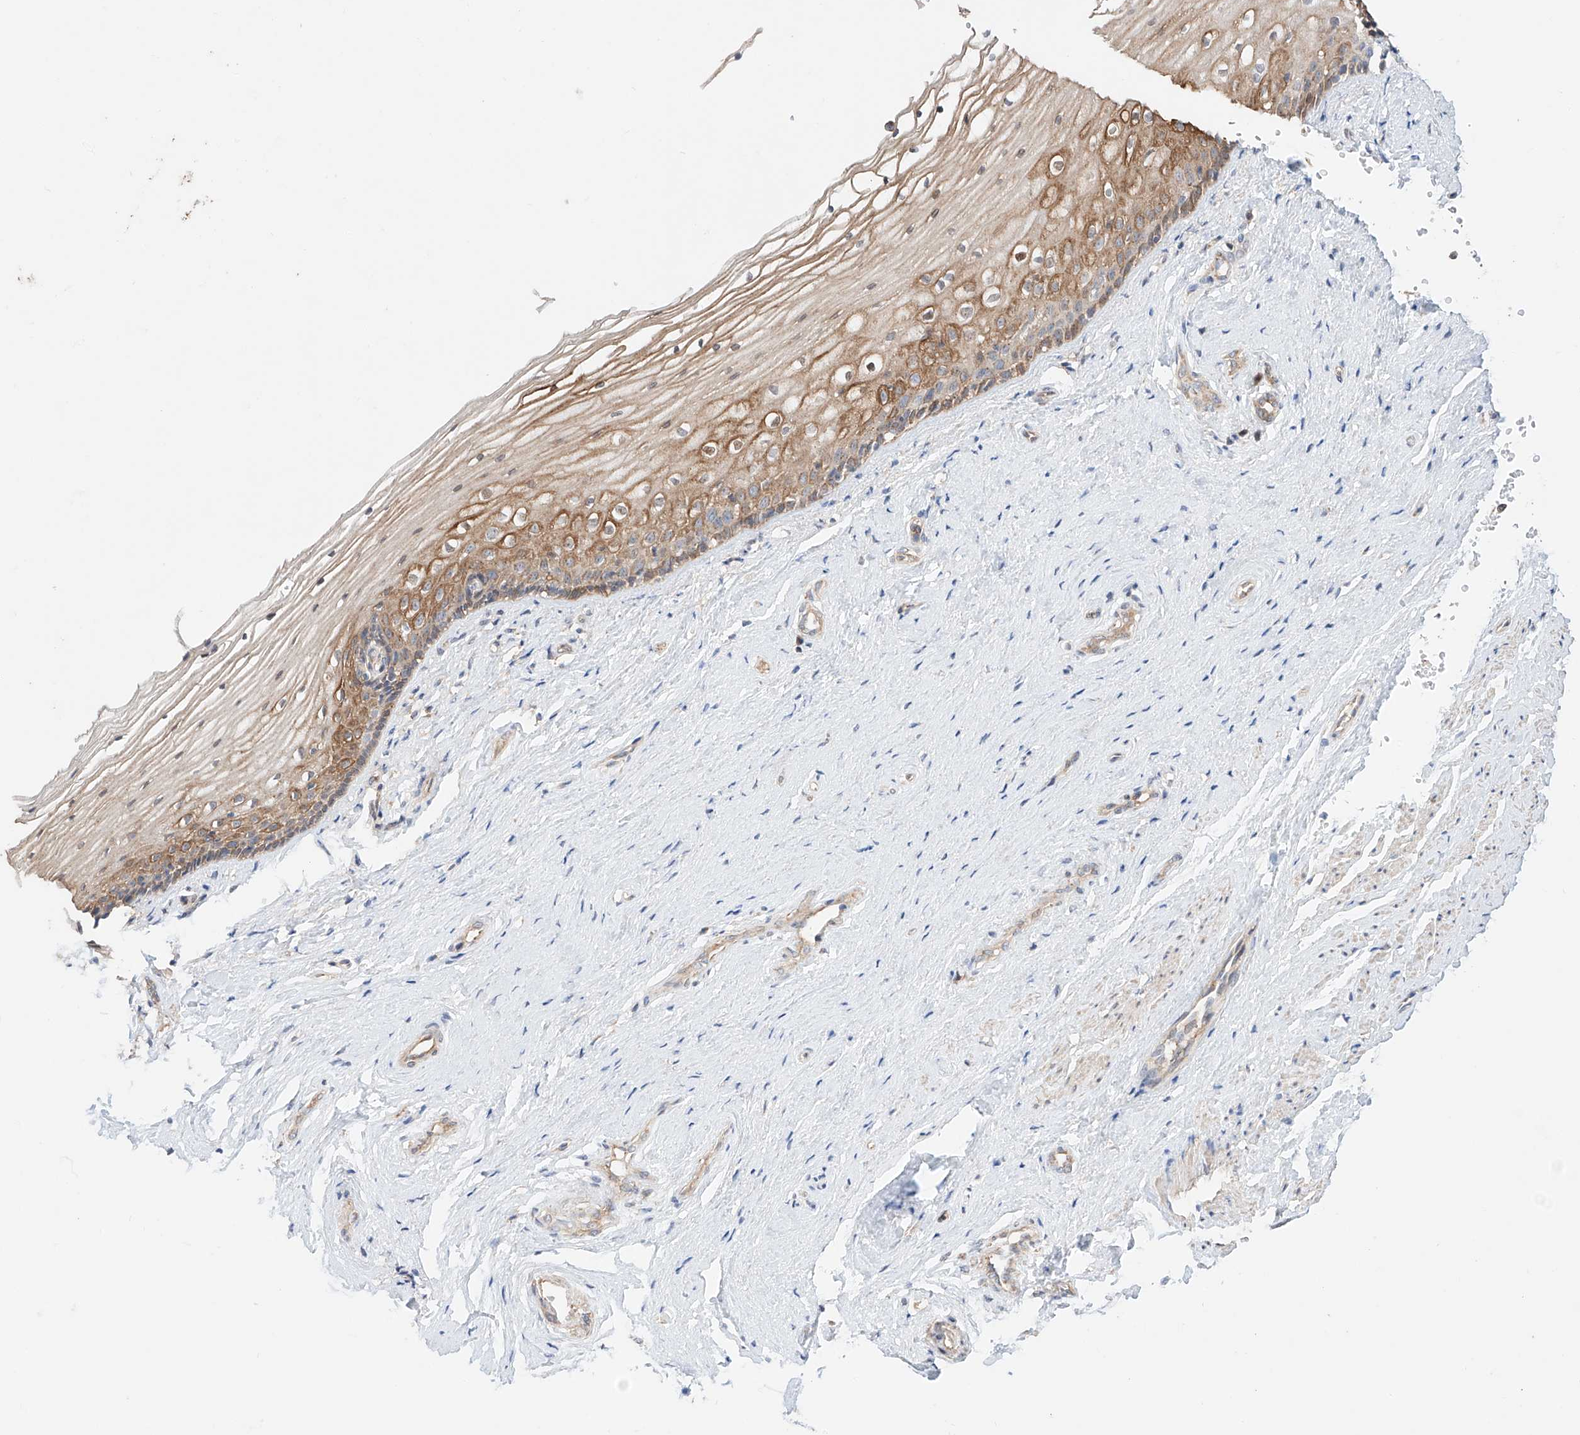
{"staining": {"intensity": "moderate", "quantity": ">75%", "location": "cytoplasmic/membranous,nuclear"}, "tissue": "vagina", "cell_type": "Squamous epithelial cells", "image_type": "normal", "snomed": [{"axis": "morphology", "description": "Normal tissue, NOS"}, {"axis": "topography", "description": "Vagina"}], "caption": "Immunohistochemical staining of benign vagina reveals >75% levels of moderate cytoplasmic/membranous,nuclear protein positivity in about >75% of squamous epithelial cells.", "gene": "MOSPD1", "patient": {"sex": "female", "age": 46}}